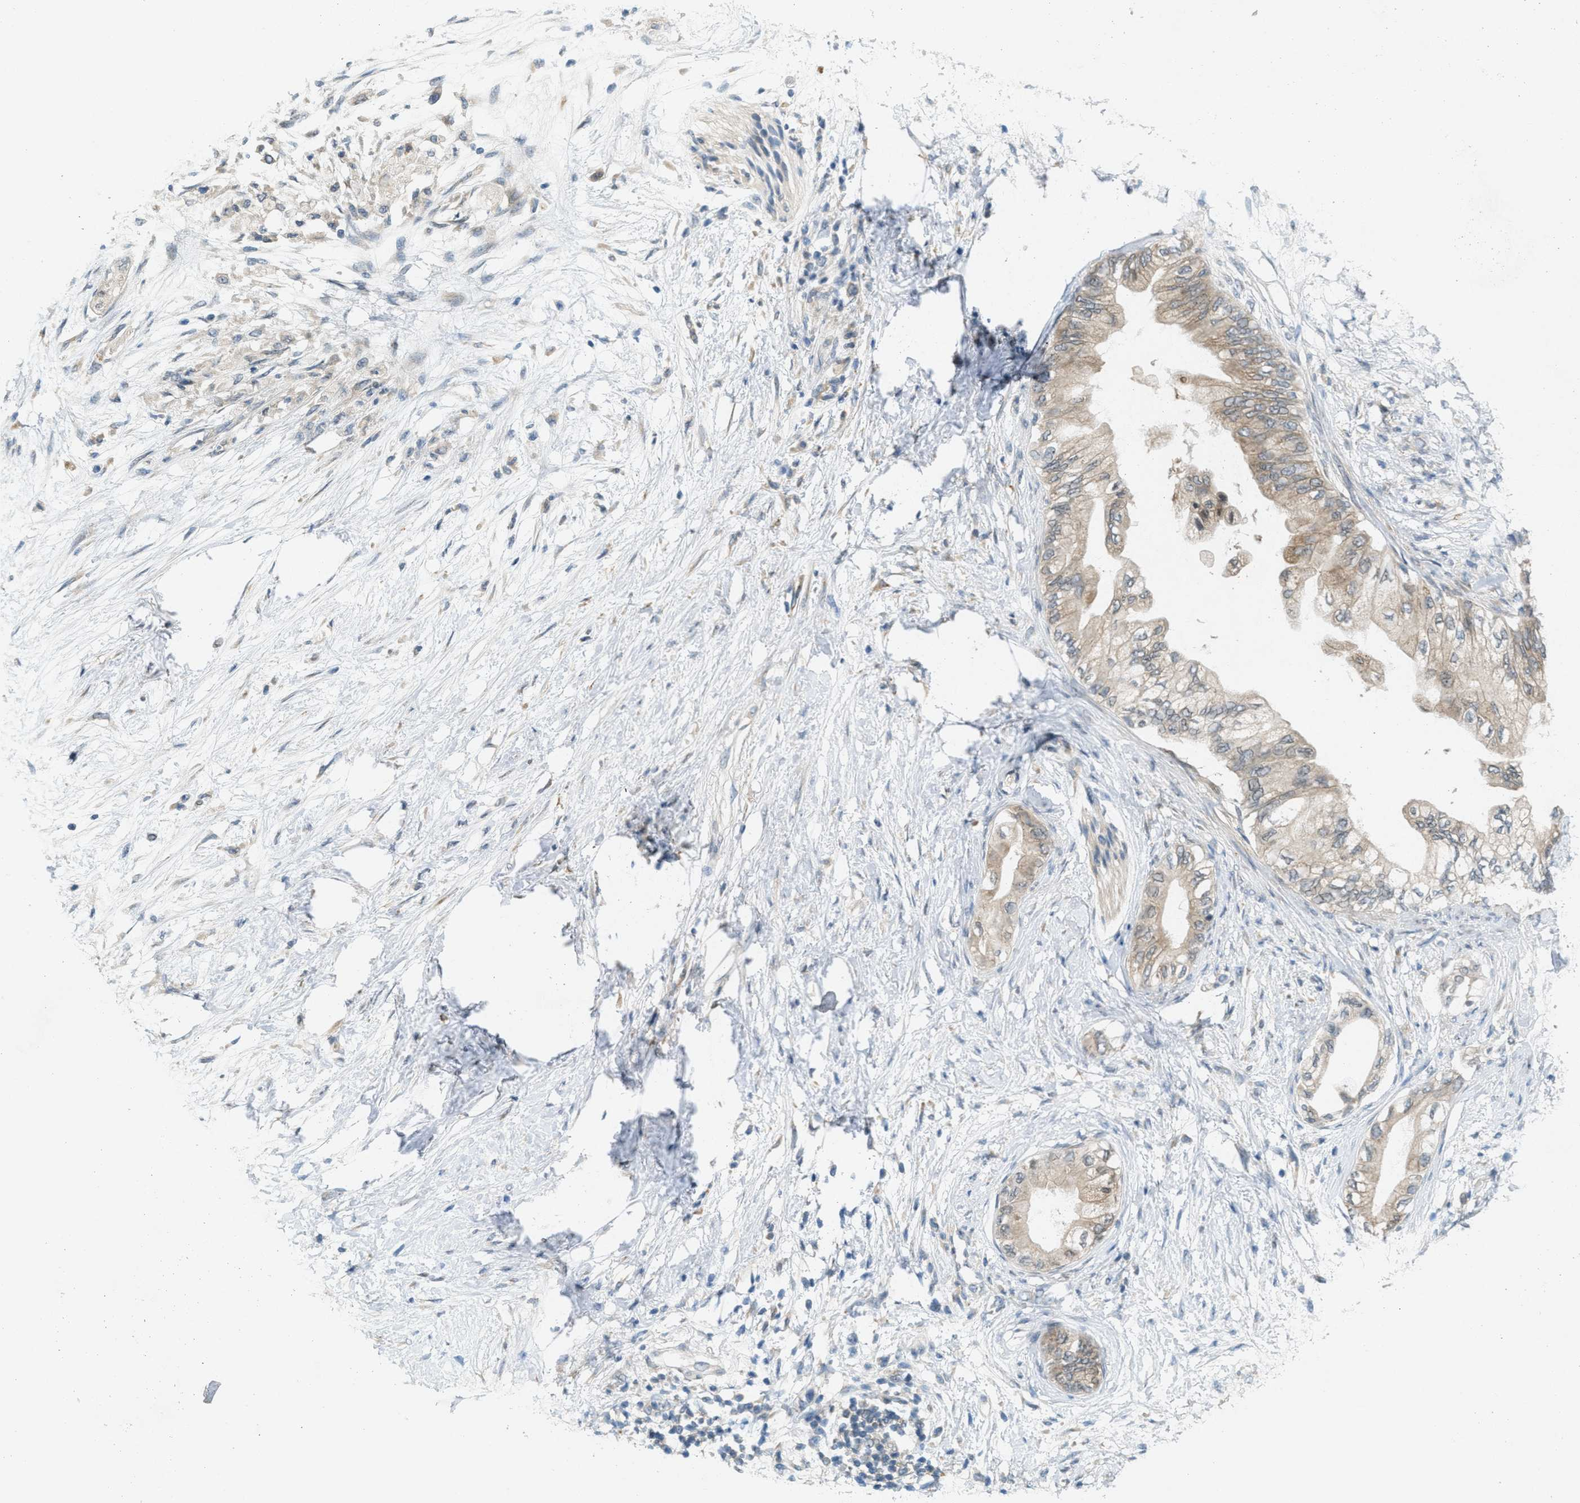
{"staining": {"intensity": "weak", "quantity": "25%-75%", "location": "cytoplasmic/membranous"}, "tissue": "pancreatic cancer", "cell_type": "Tumor cells", "image_type": "cancer", "snomed": [{"axis": "morphology", "description": "Normal tissue, NOS"}, {"axis": "morphology", "description": "Adenocarcinoma, NOS"}, {"axis": "topography", "description": "Pancreas"}, {"axis": "topography", "description": "Duodenum"}], "caption": "Weak cytoplasmic/membranous positivity is present in about 25%-75% of tumor cells in pancreatic adenocarcinoma.", "gene": "SIGMAR1", "patient": {"sex": "female", "age": 60}}